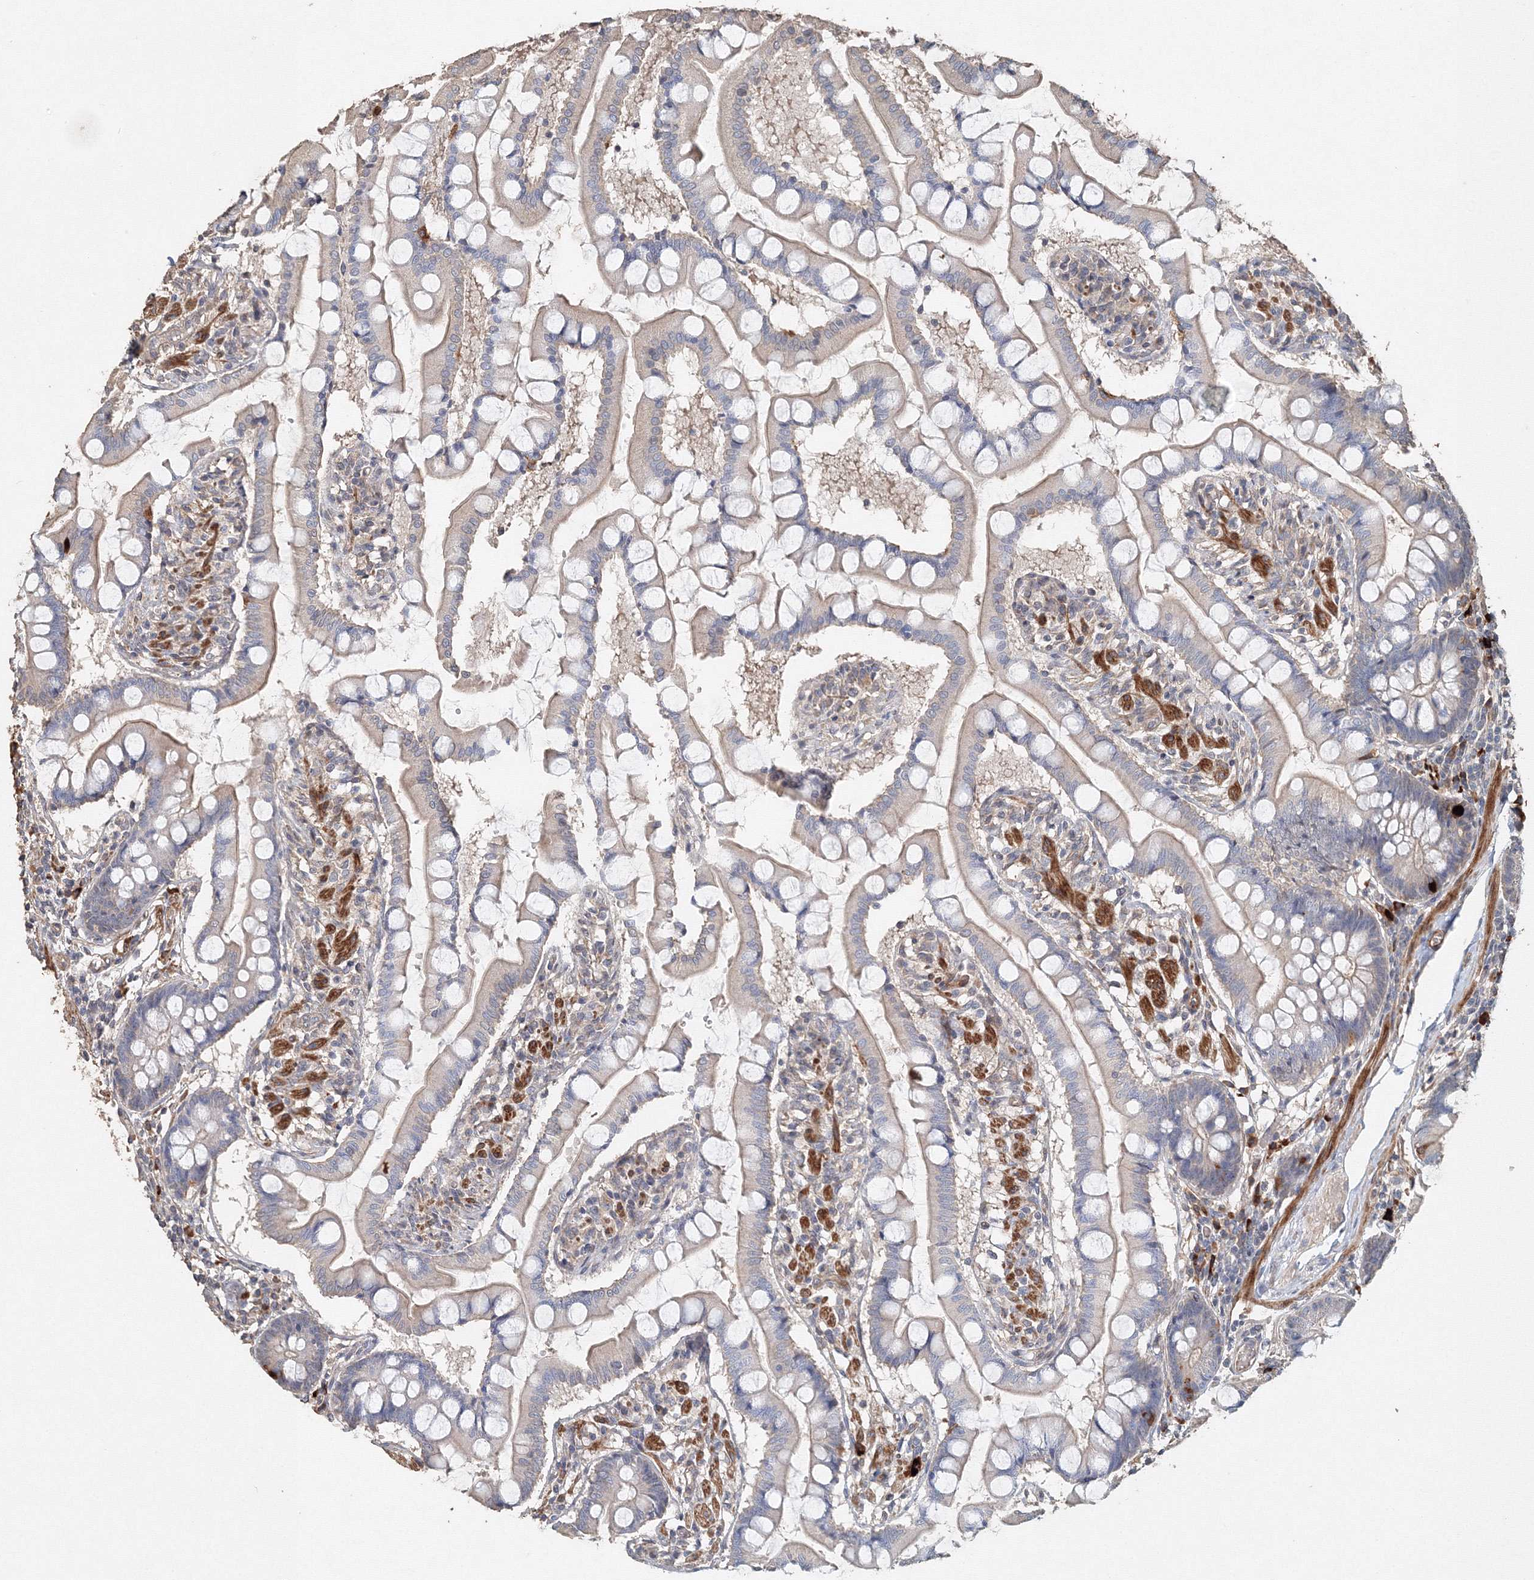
{"staining": {"intensity": "weak", "quantity": "25%-75%", "location": "cytoplasmic/membranous"}, "tissue": "small intestine", "cell_type": "Glandular cells", "image_type": "normal", "snomed": [{"axis": "morphology", "description": "Normal tissue, NOS"}, {"axis": "topography", "description": "Small intestine"}], "caption": "Glandular cells reveal low levels of weak cytoplasmic/membranous positivity in about 25%-75% of cells in unremarkable human small intestine.", "gene": "NALF2", "patient": {"sex": "male", "age": 41}}